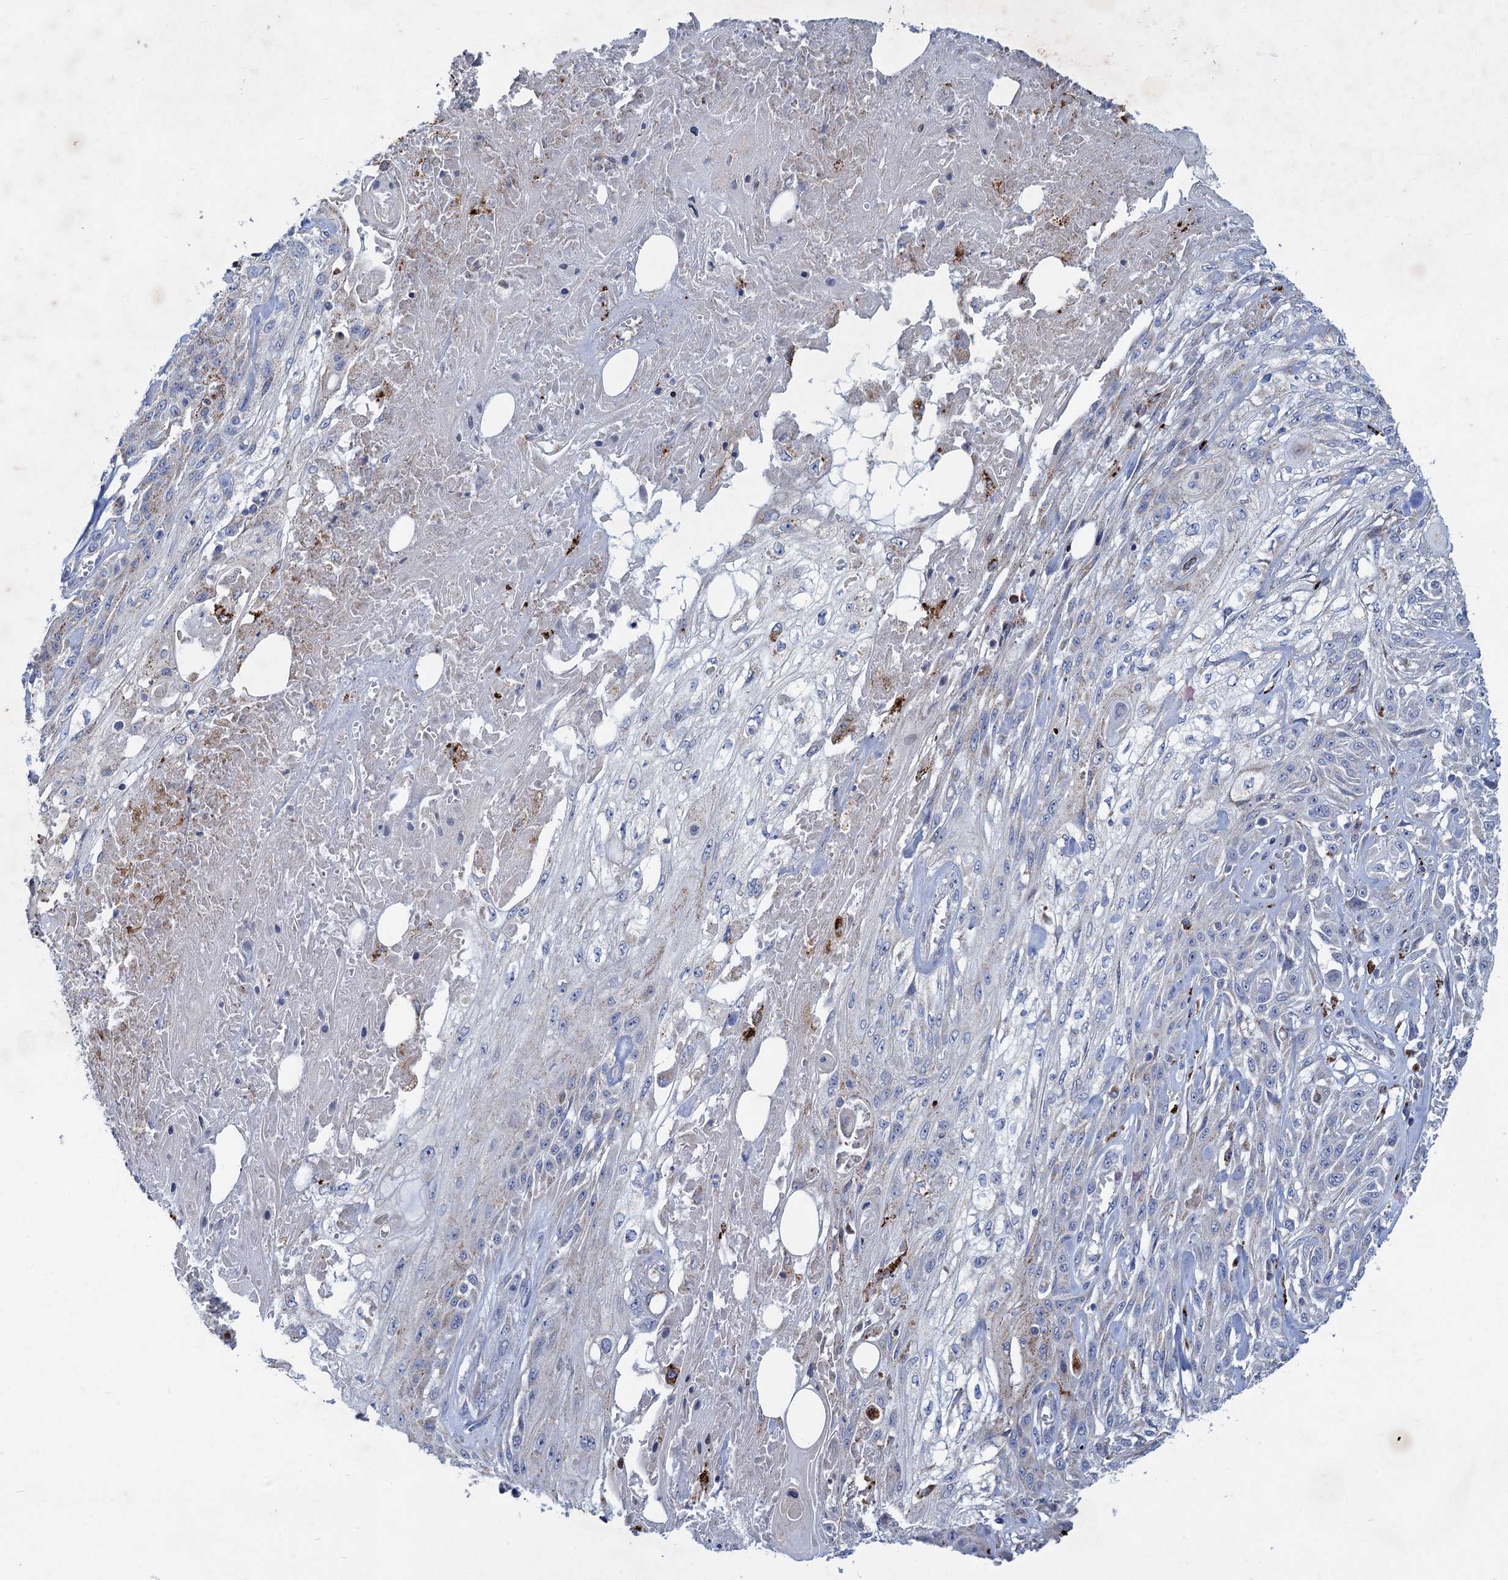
{"staining": {"intensity": "negative", "quantity": "none", "location": "none"}, "tissue": "skin cancer", "cell_type": "Tumor cells", "image_type": "cancer", "snomed": [{"axis": "morphology", "description": "Squamous cell carcinoma, NOS"}, {"axis": "morphology", "description": "Squamous cell carcinoma, metastatic, NOS"}, {"axis": "topography", "description": "Skin"}, {"axis": "topography", "description": "Lymph node"}], "caption": "There is no significant expression in tumor cells of skin cancer (metastatic squamous cell carcinoma).", "gene": "ANKS3", "patient": {"sex": "male", "age": 75}}